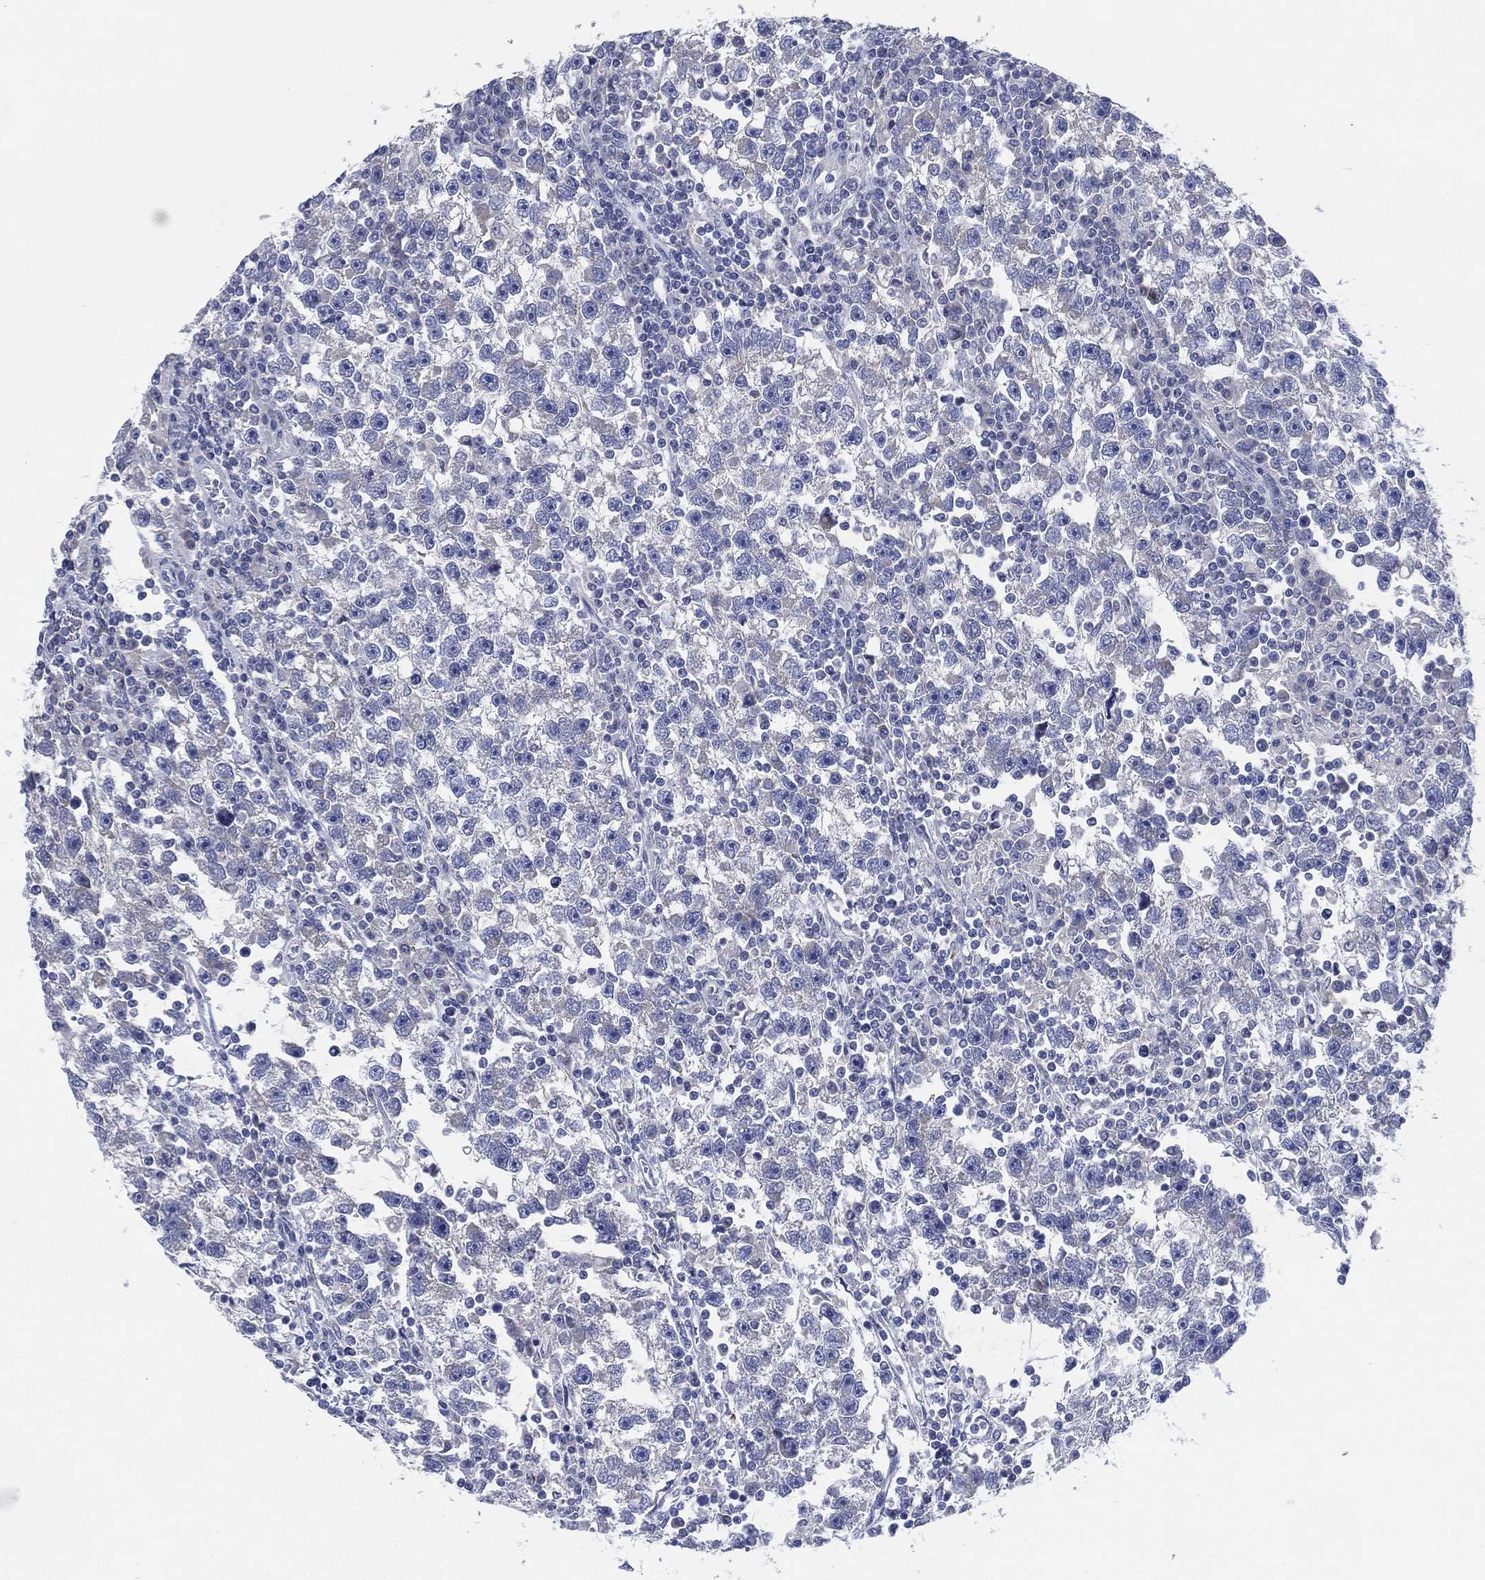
{"staining": {"intensity": "negative", "quantity": "none", "location": "none"}, "tissue": "testis cancer", "cell_type": "Tumor cells", "image_type": "cancer", "snomed": [{"axis": "morphology", "description": "Seminoma, NOS"}, {"axis": "topography", "description": "Testis"}], "caption": "IHC histopathology image of neoplastic tissue: human testis cancer stained with DAB (3,3'-diaminobenzidine) shows no significant protein positivity in tumor cells.", "gene": "ADAD2", "patient": {"sex": "male", "age": 47}}